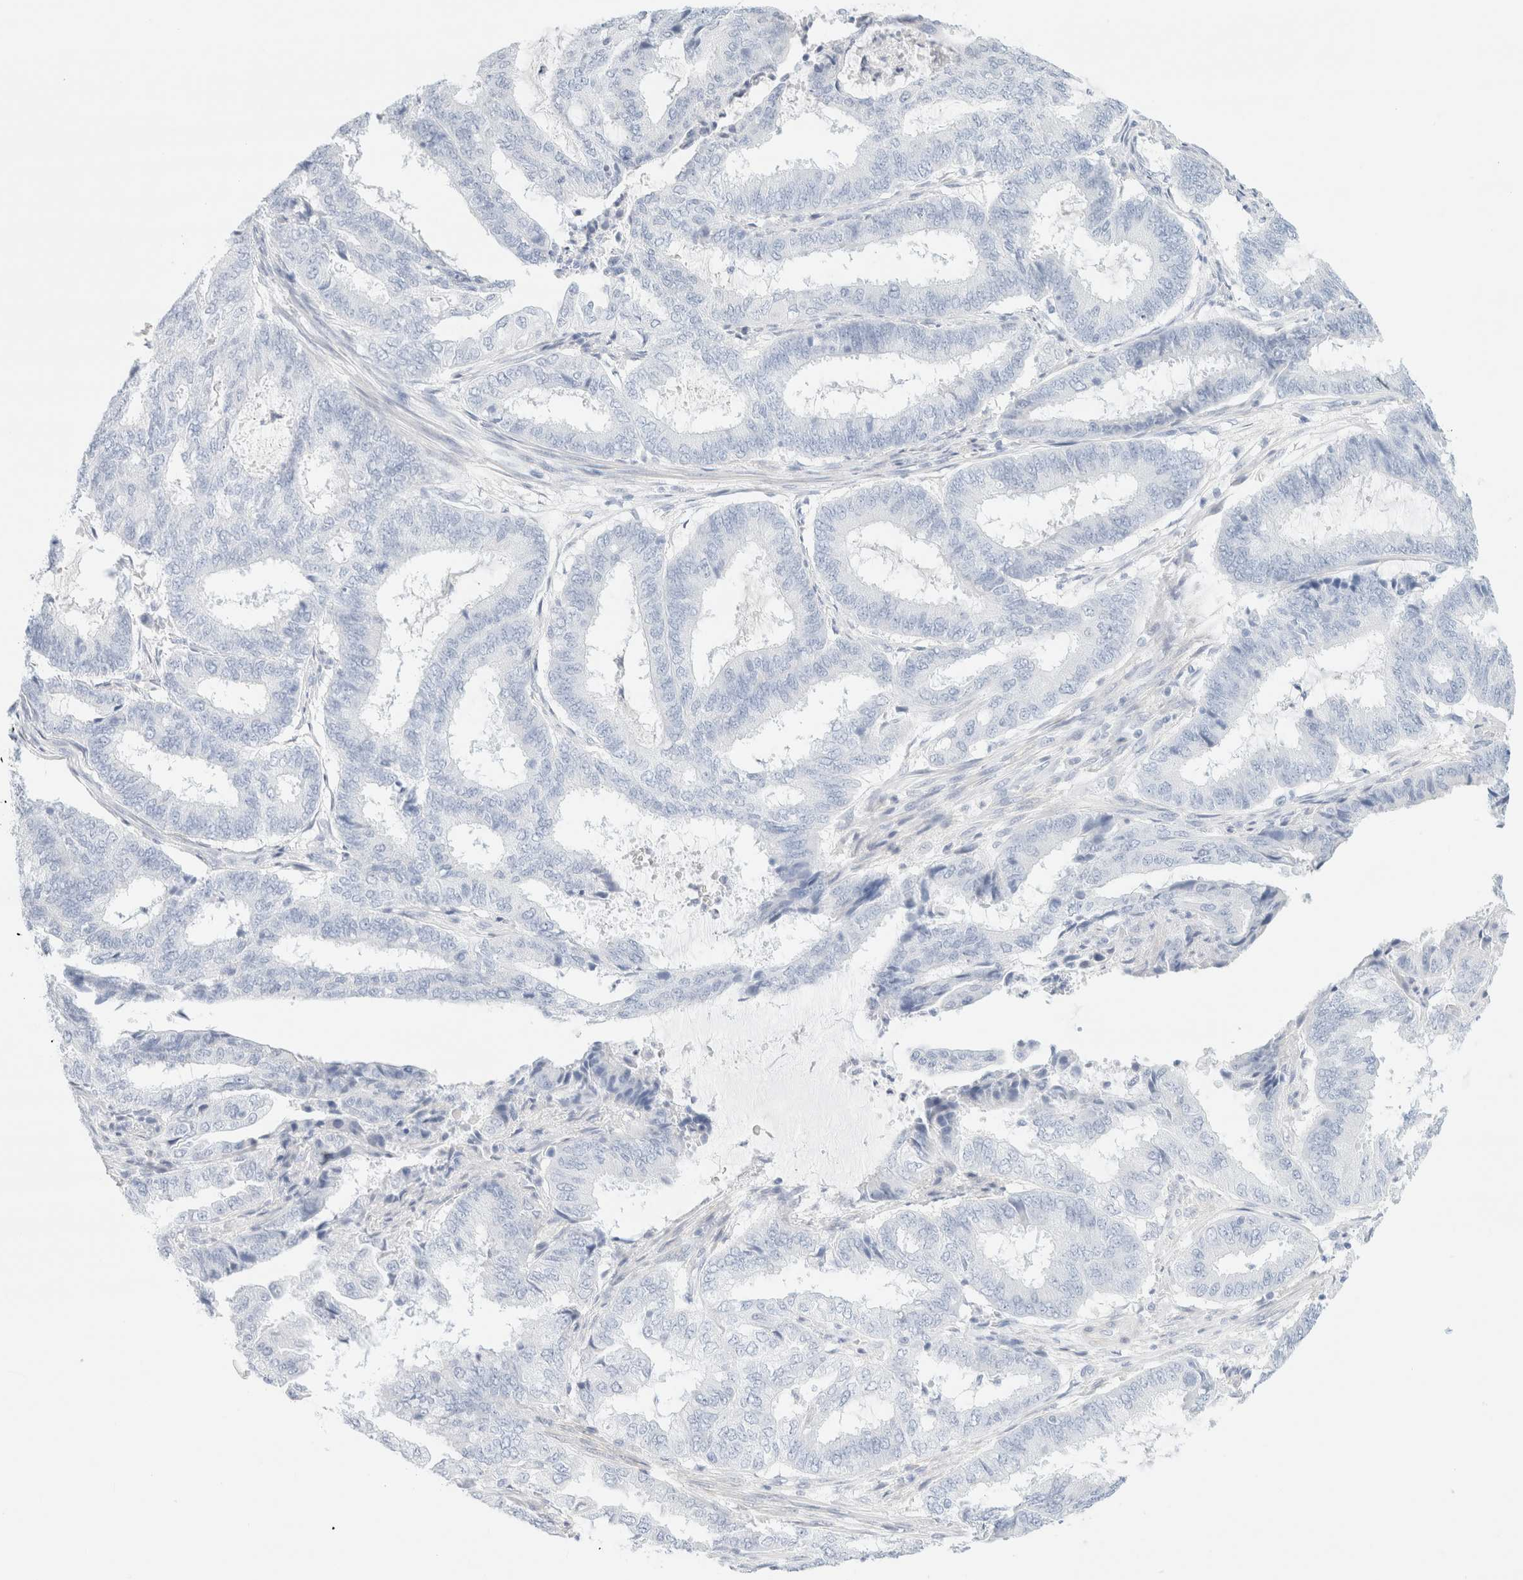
{"staining": {"intensity": "negative", "quantity": "none", "location": "none"}, "tissue": "endometrial cancer", "cell_type": "Tumor cells", "image_type": "cancer", "snomed": [{"axis": "morphology", "description": "Adenocarcinoma, NOS"}, {"axis": "topography", "description": "Endometrium"}], "caption": "DAB (3,3'-diaminobenzidine) immunohistochemical staining of human endometrial cancer displays no significant expression in tumor cells.", "gene": "DPYS", "patient": {"sex": "female", "age": 51}}